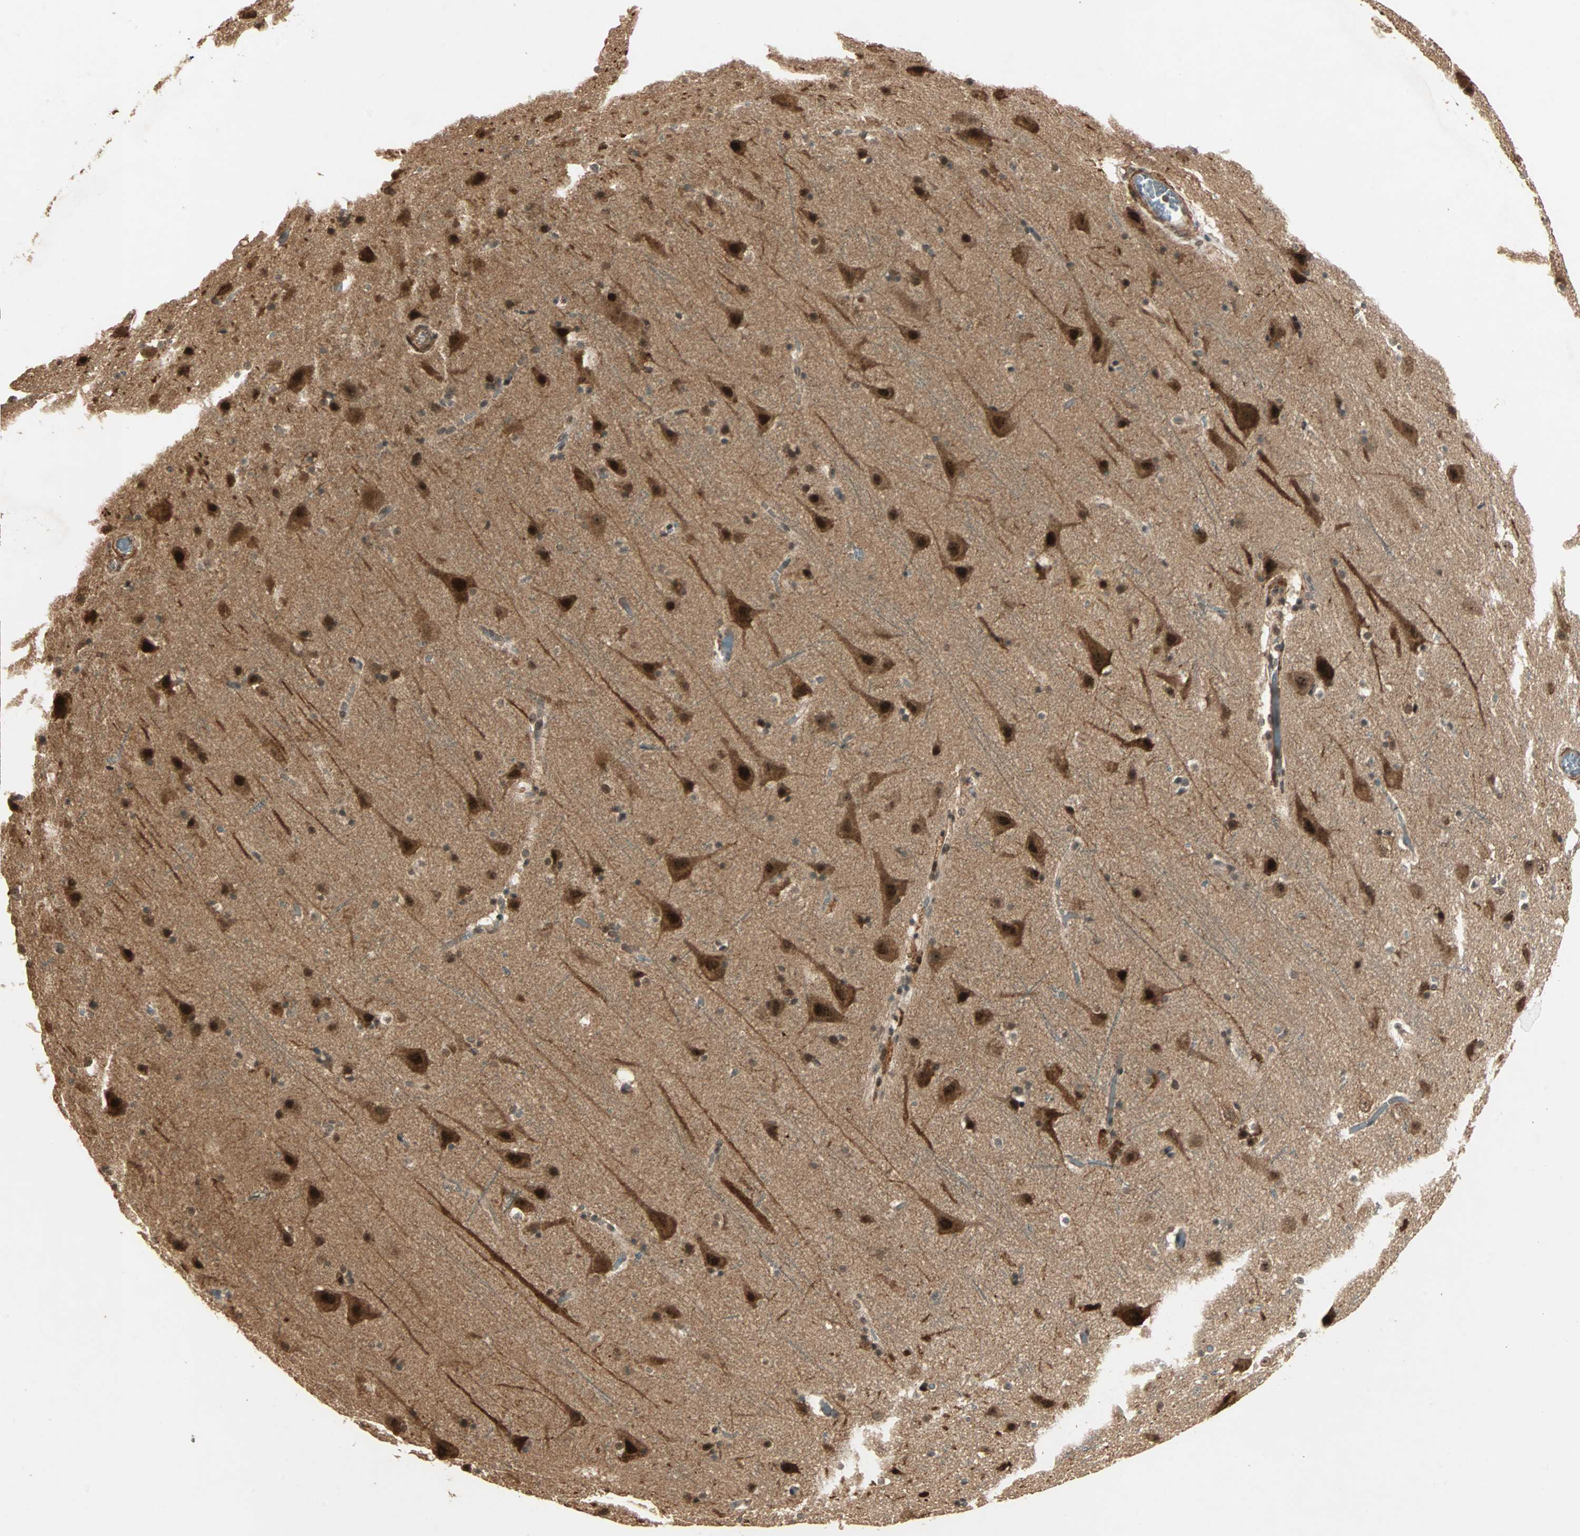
{"staining": {"intensity": "moderate", "quantity": ">75%", "location": "cytoplasmic/membranous,nuclear"}, "tissue": "cerebral cortex", "cell_type": "Endothelial cells", "image_type": "normal", "snomed": [{"axis": "morphology", "description": "Normal tissue, NOS"}, {"axis": "topography", "description": "Cerebral cortex"}], "caption": "An IHC image of normal tissue is shown. Protein staining in brown shows moderate cytoplasmic/membranous,nuclear positivity in cerebral cortex within endothelial cells. The staining was performed using DAB, with brown indicating positive protein expression. Nuclei are stained blue with hematoxylin.", "gene": "ZSCAN31", "patient": {"sex": "male", "age": 45}}